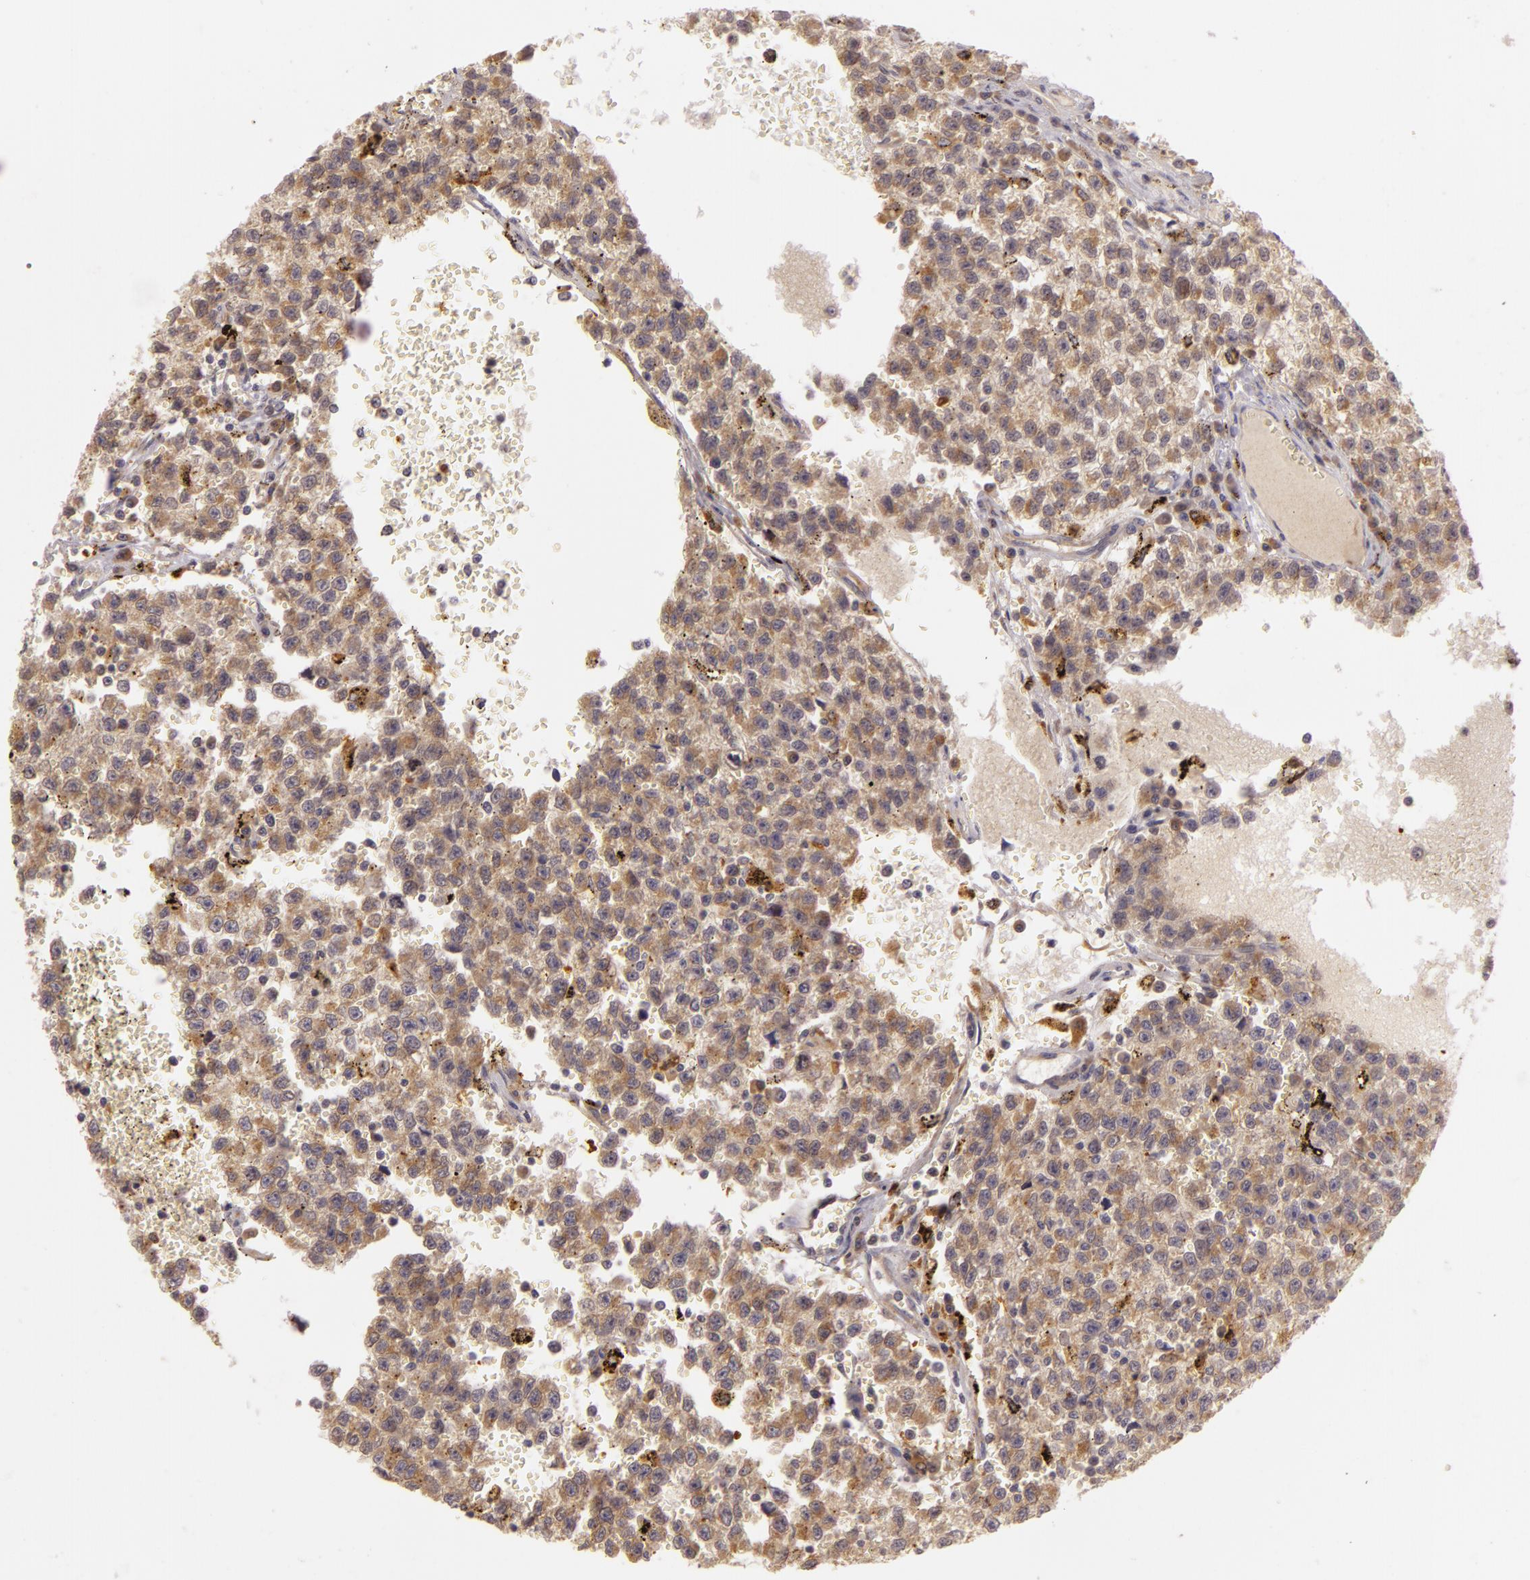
{"staining": {"intensity": "moderate", "quantity": ">75%", "location": "cytoplasmic/membranous"}, "tissue": "testis cancer", "cell_type": "Tumor cells", "image_type": "cancer", "snomed": [{"axis": "morphology", "description": "Seminoma, NOS"}, {"axis": "topography", "description": "Testis"}], "caption": "This is a micrograph of immunohistochemistry (IHC) staining of seminoma (testis), which shows moderate staining in the cytoplasmic/membranous of tumor cells.", "gene": "PPP1R3F", "patient": {"sex": "male", "age": 35}}